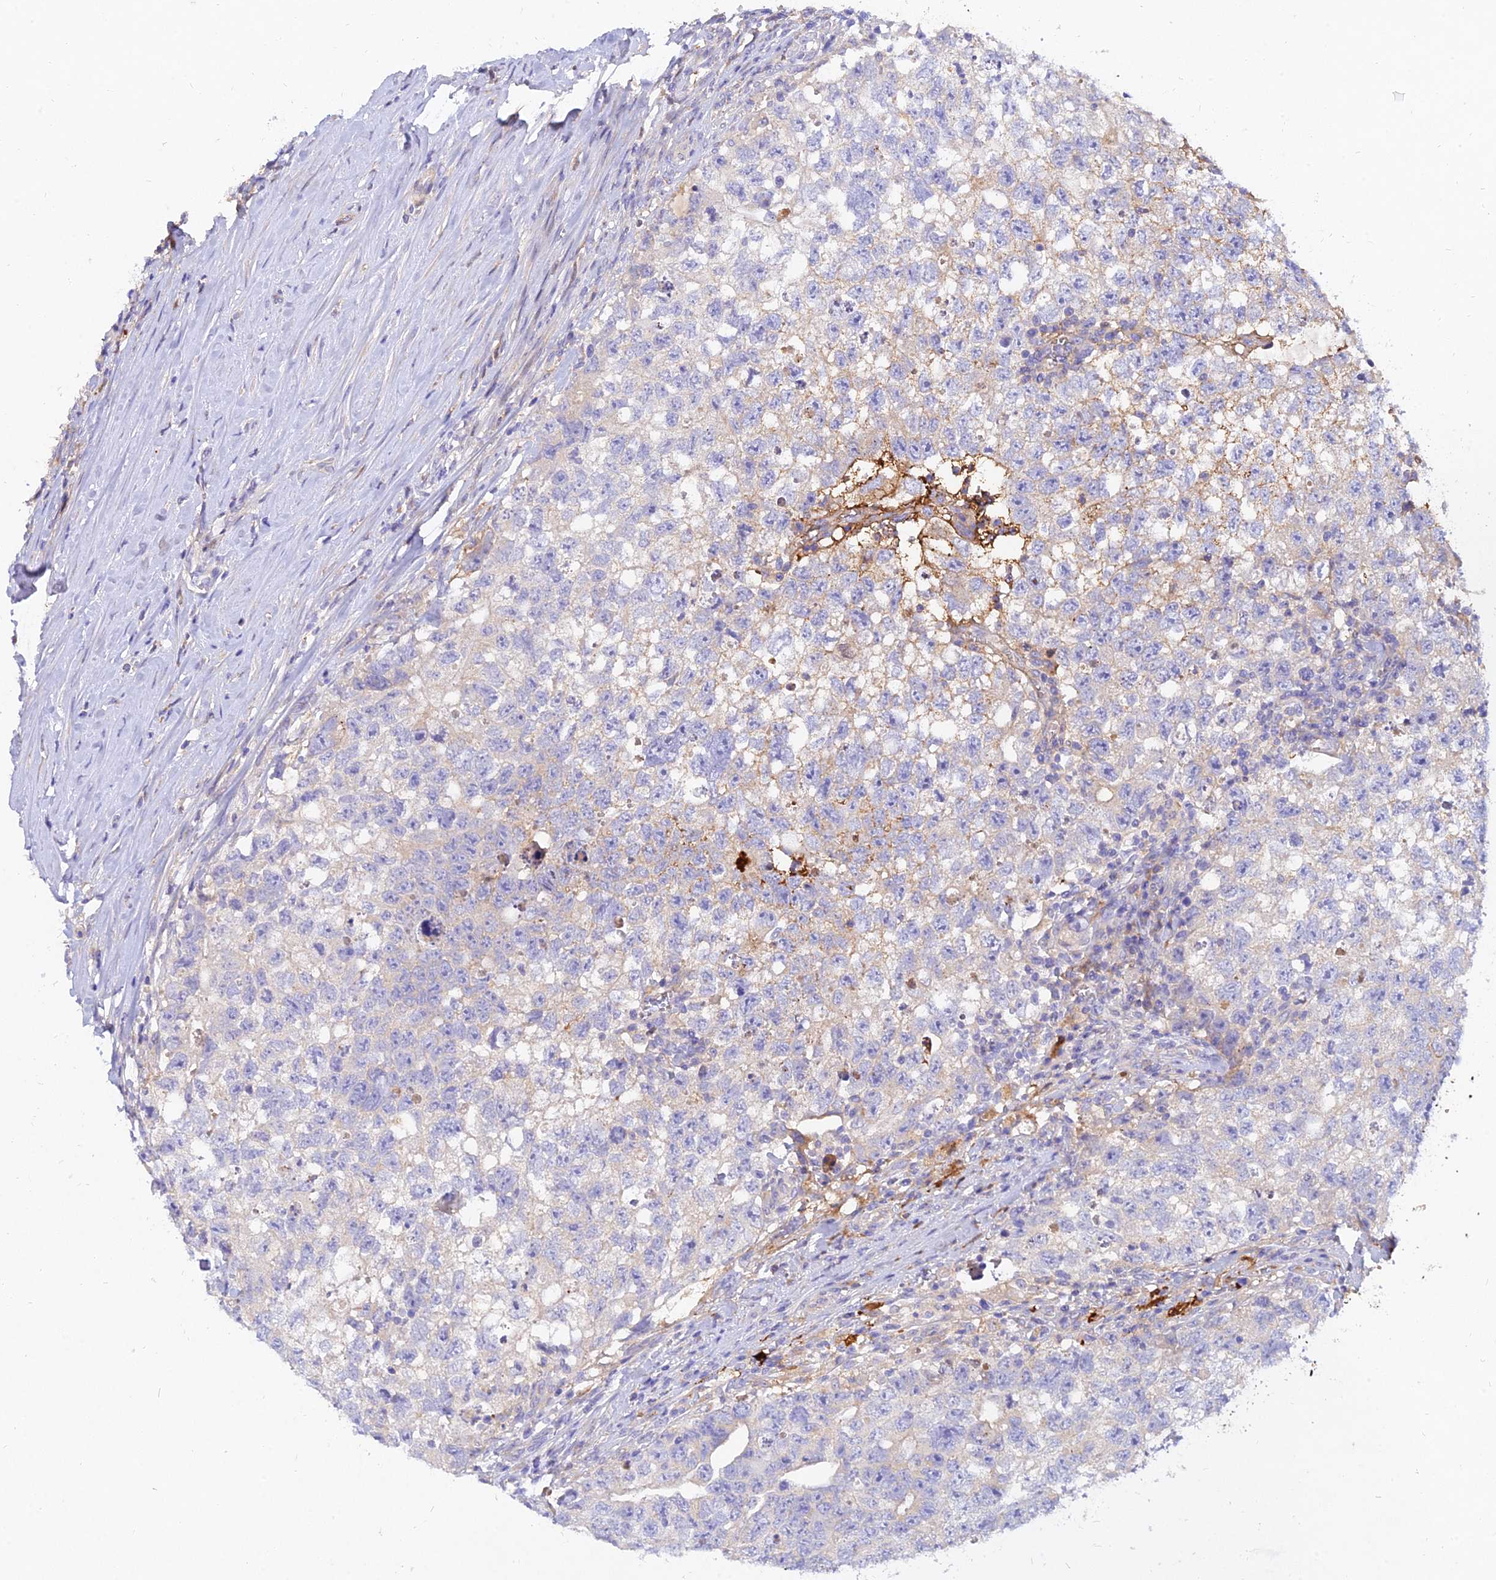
{"staining": {"intensity": "negative", "quantity": "none", "location": "none"}, "tissue": "testis cancer", "cell_type": "Tumor cells", "image_type": "cancer", "snomed": [{"axis": "morphology", "description": "Seminoma, NOS"}, {"axis": "morphology", "description": "Carcinoma, Embryonal, NOS"}, {"axis": "topography", "description": "Testis"}], "caption": "High magnification brightfield microscopy of testis cancer (embryonal carcinoma) stained with DAB (brown) and counterstained with hematoxylin (blue): tumor cells show no significant expression. Brightfield microscopy of immunohistochemistry (IHC) stained with DAB (brown) and hematoxylin (blue), captured at high magnification.", "gene": "MROH1", "patient": {"sex": "male", "age": 29}}